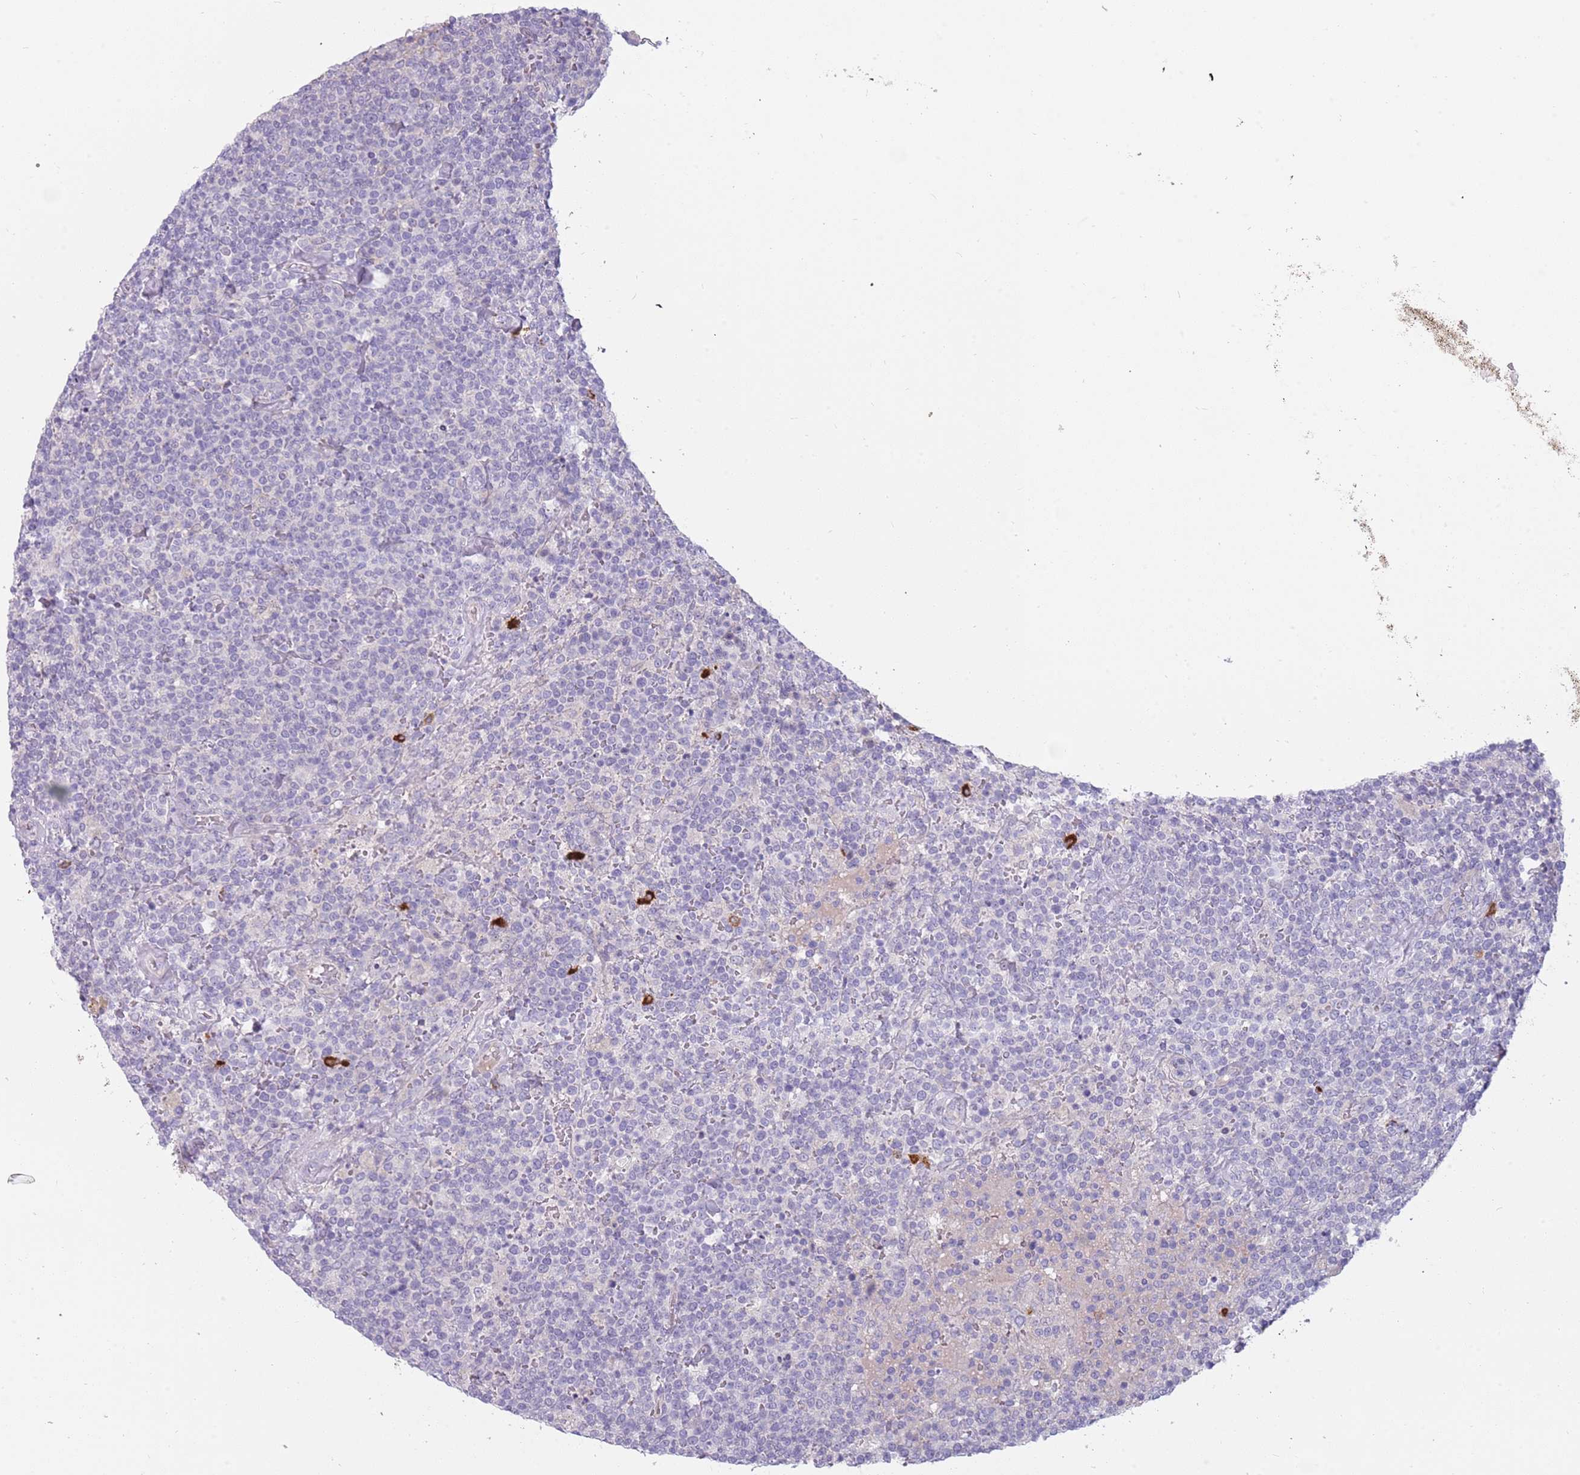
{"staining": {"intensity": "negative", "quantity": "none", "location": "none"}, "tissue": "lymphoma", "cell_type": "Tumor cells", "image_type": "cancer", "snomed": [{"axis": "morphology", "description": "Malignant lymphoma, non-Hodgkin's type, High grade"}, {"axis": "topography", "description": "Lymph node"}], "caption": "Immunohistochemical staining of malignant lymphoma, non-Hodgkin's type (high-grade) demonstrates no significant expression in tumor cells. Nuclei are stained in blue.", "gene": "DDX4", "patient": {"sex": "male", "age": 61}}